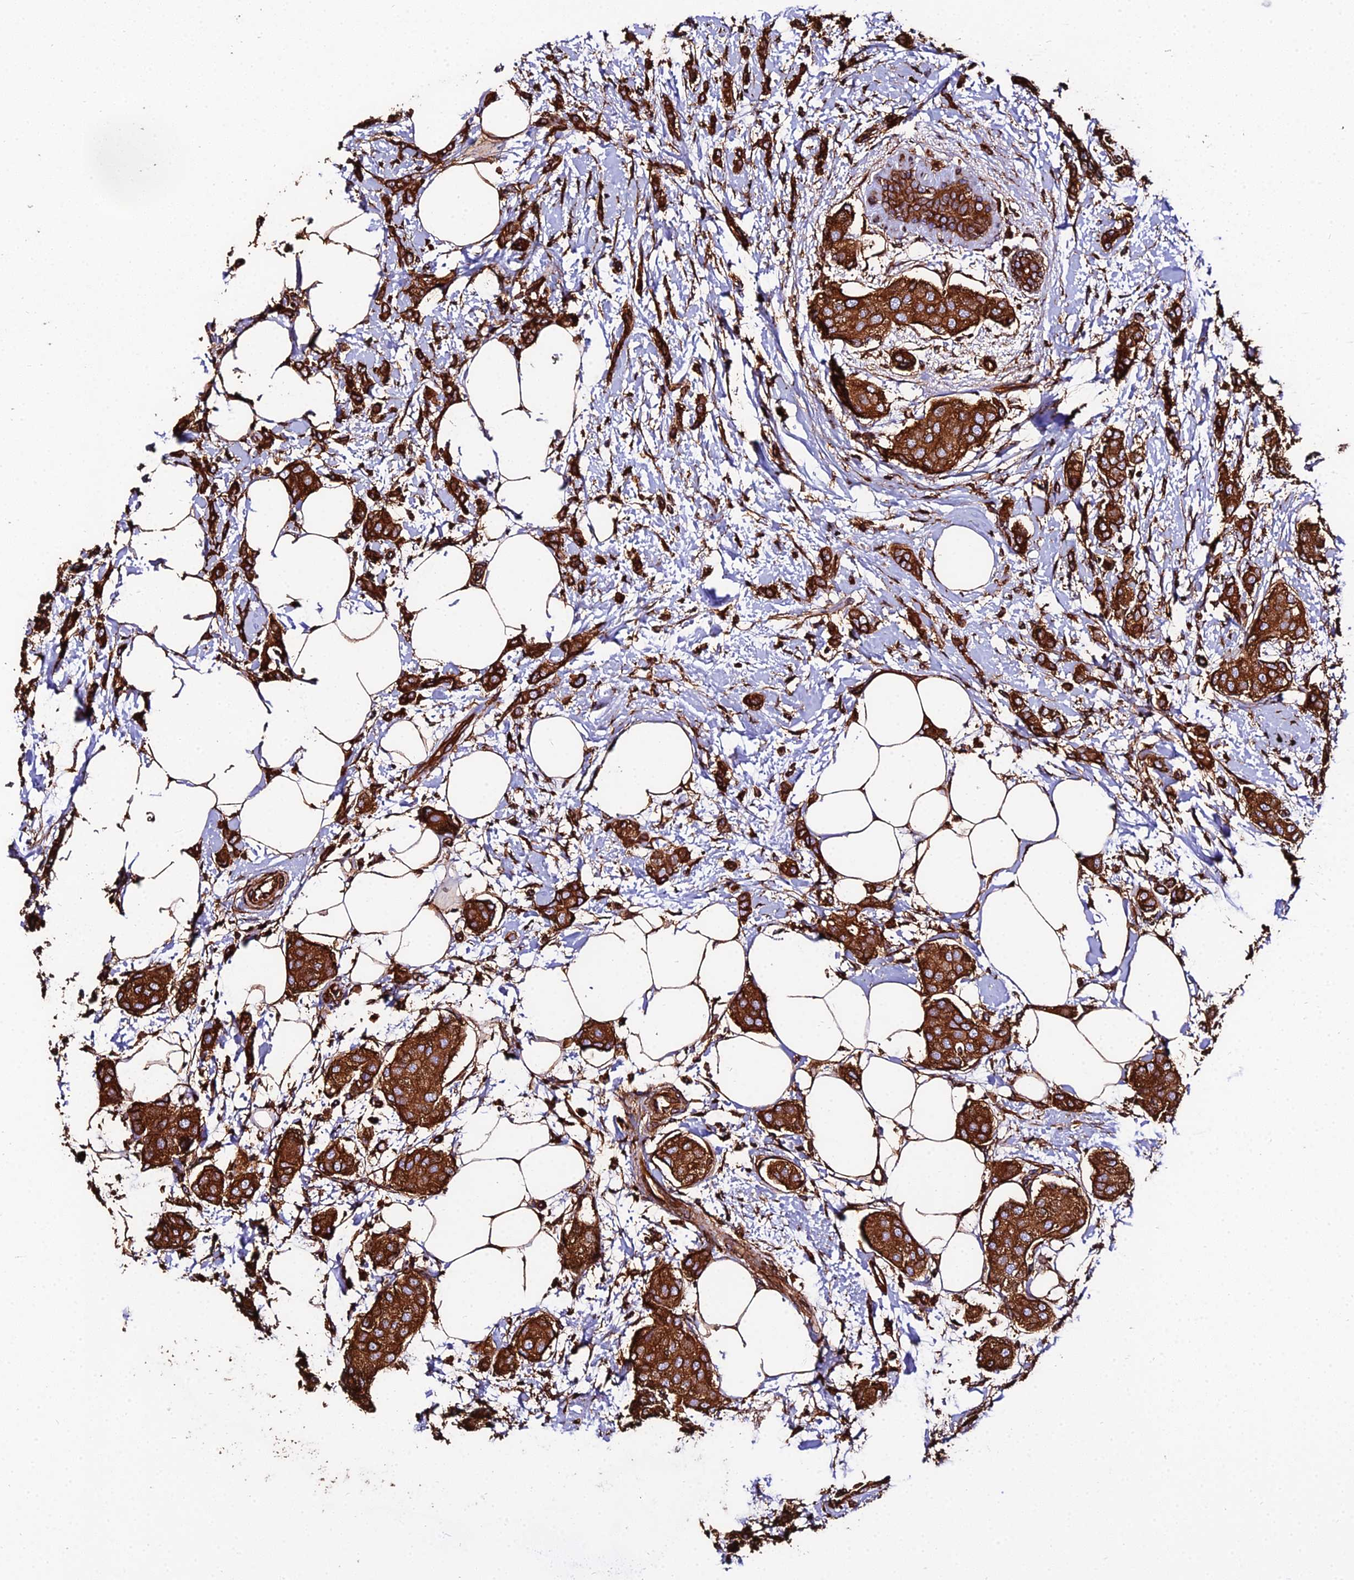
{"staining": {"intensity": "strong", "quantity": ">75%", "location": "cytoplasmic/membranous"}, "tissue": "breast cancer", "cell_type": "Tumor cells", "image_type": "cancer", "snomed": [{"axis": "morphology", "description": "Duct carcinoma"}, {"axis": "topography", "description": "Breast"}], "caption": "Protein staining of breast infiltrating ductal carcinoma tissue displays strong cytoplasmic/membranous positivity in approximately >75% of tumor cells.", "gene": "TUBA3D", "patient": {"sex": "female", "age": 72}}